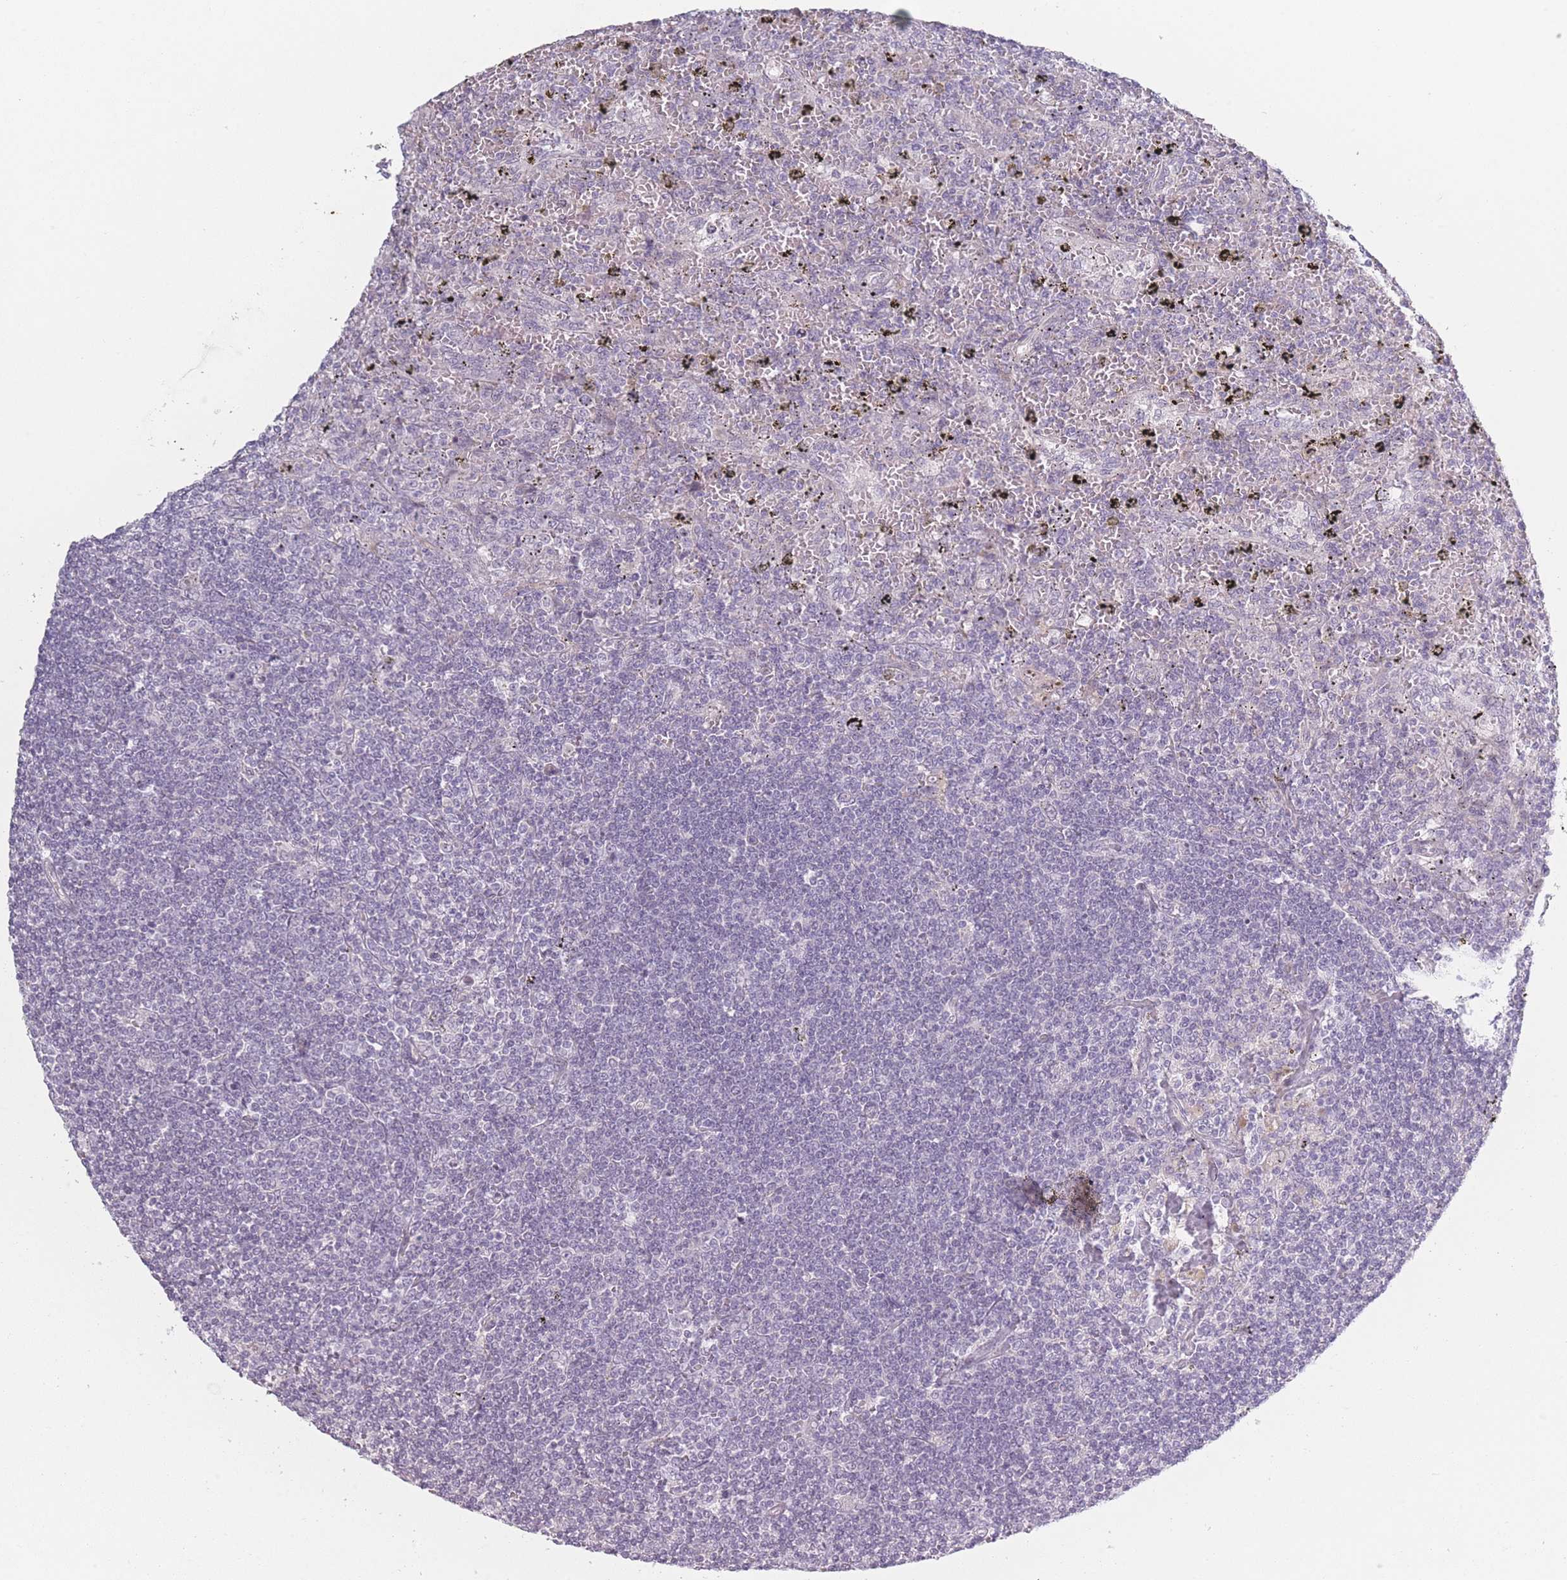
{"staining": {"intensity": "negative", "quantity": "none", "location": "none"}, "tissue": "lymphoma", "cell_type": "Tumor cells", "image_type": "cancer", "snomed": [{"axis": "morphology", "description": "Malignant lymphoma, non-Hodgkin's type, Low grade"}, {"axis": "topography", "description": "Spleen"}], "caption": "Immunohistochemical staining of human lymphoma reveals no significant positivity in tumor cells.", "gene": "RASL10B", "patient": {"sex": "male", "age": 76}}